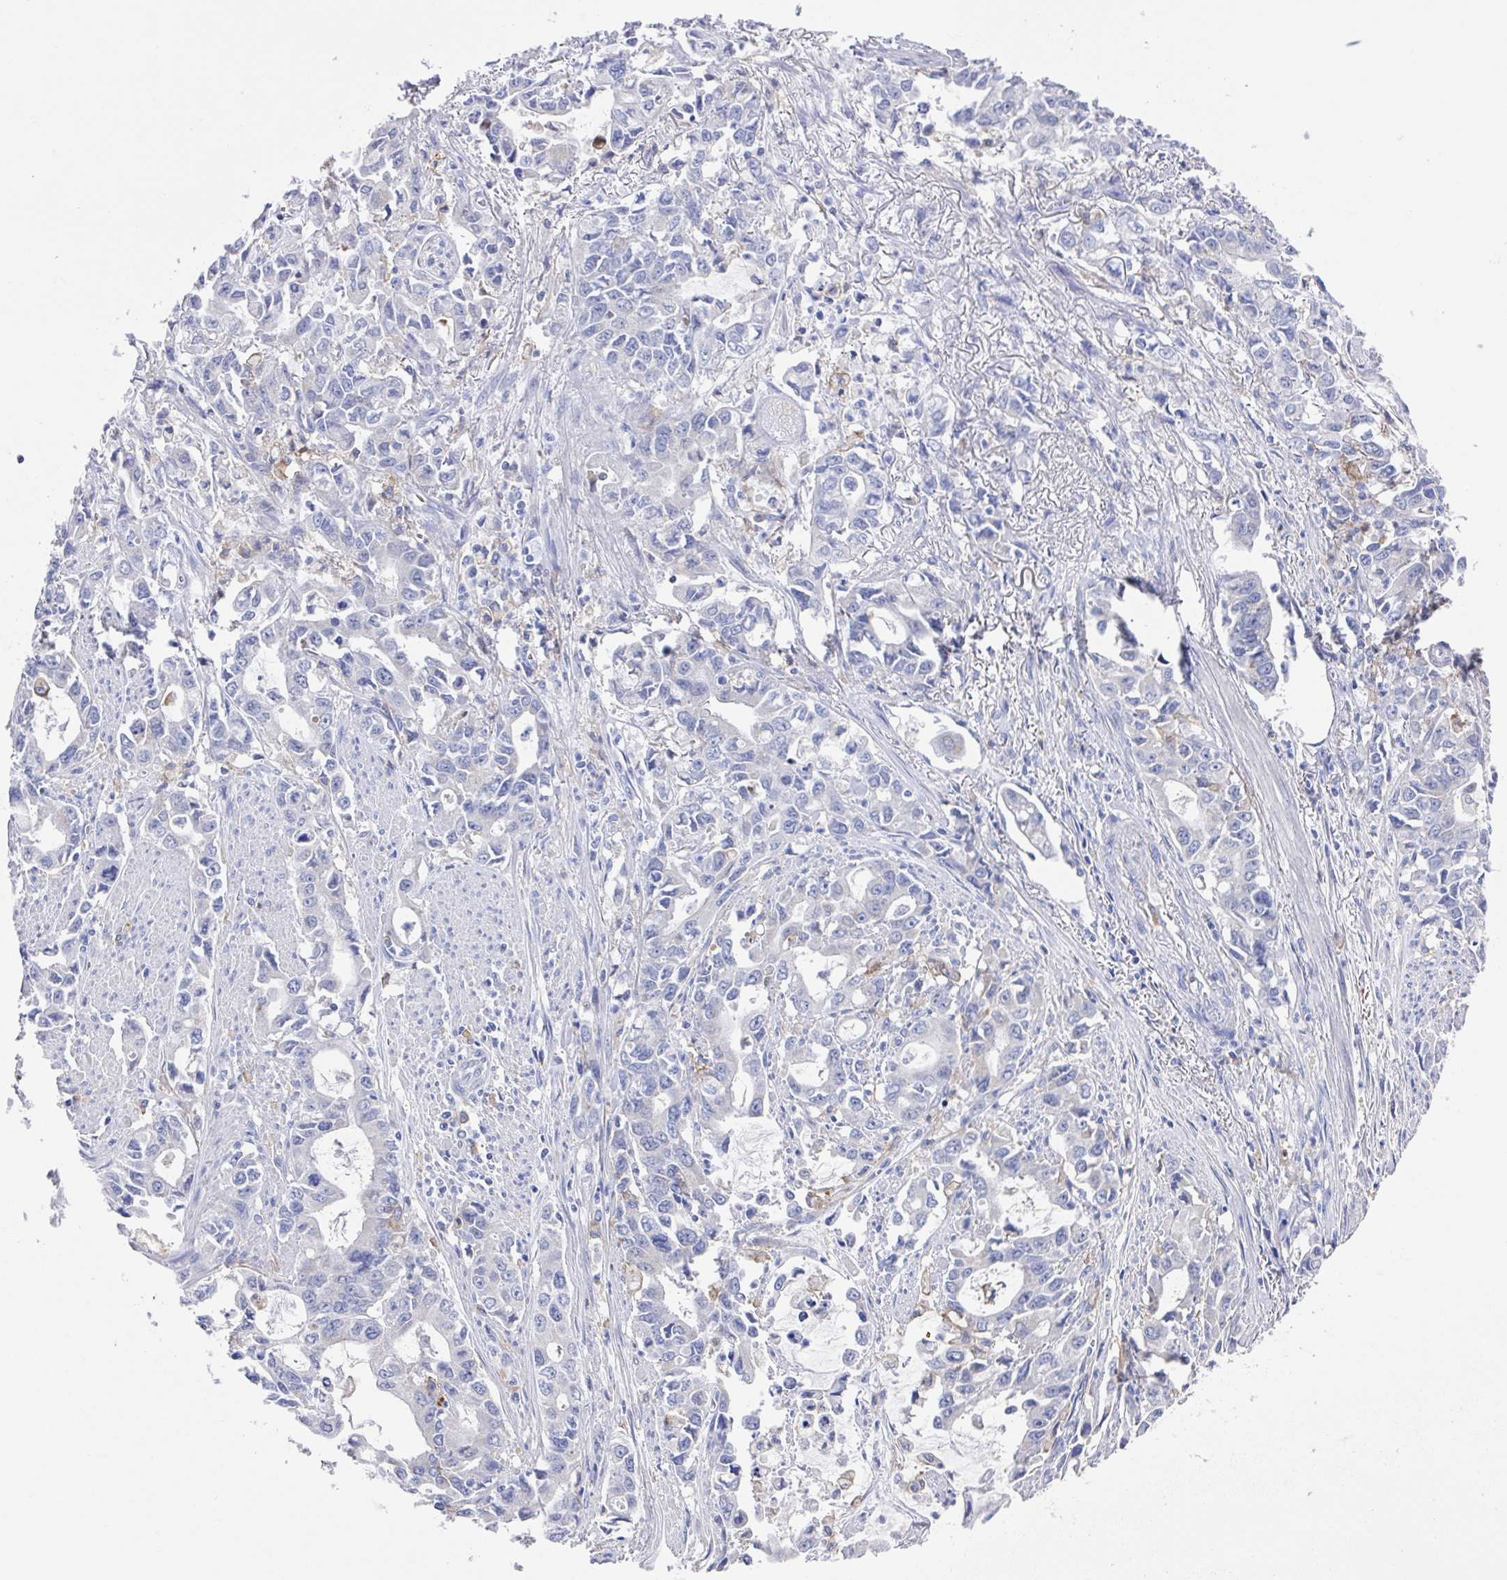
{"staining": {"intensity": "negative", "quantity": "none", "location": "none"}, "tissue": "stomach cancer", "cell_type": "Tumor cells", "image_type": "cancer", "snomed": [{"axis": "morphology", "description": "Adenocarcinoma, NOS"}, {"axis": "topography", "description": "Stomach, upper"}], "caption": "A histopathology image of adenocarcinoma (stomach) stained for a protein shows no brown staining in tumor cells.", "gene": "FCGR3A", "patient": {"sex": "male", "age": 85}}